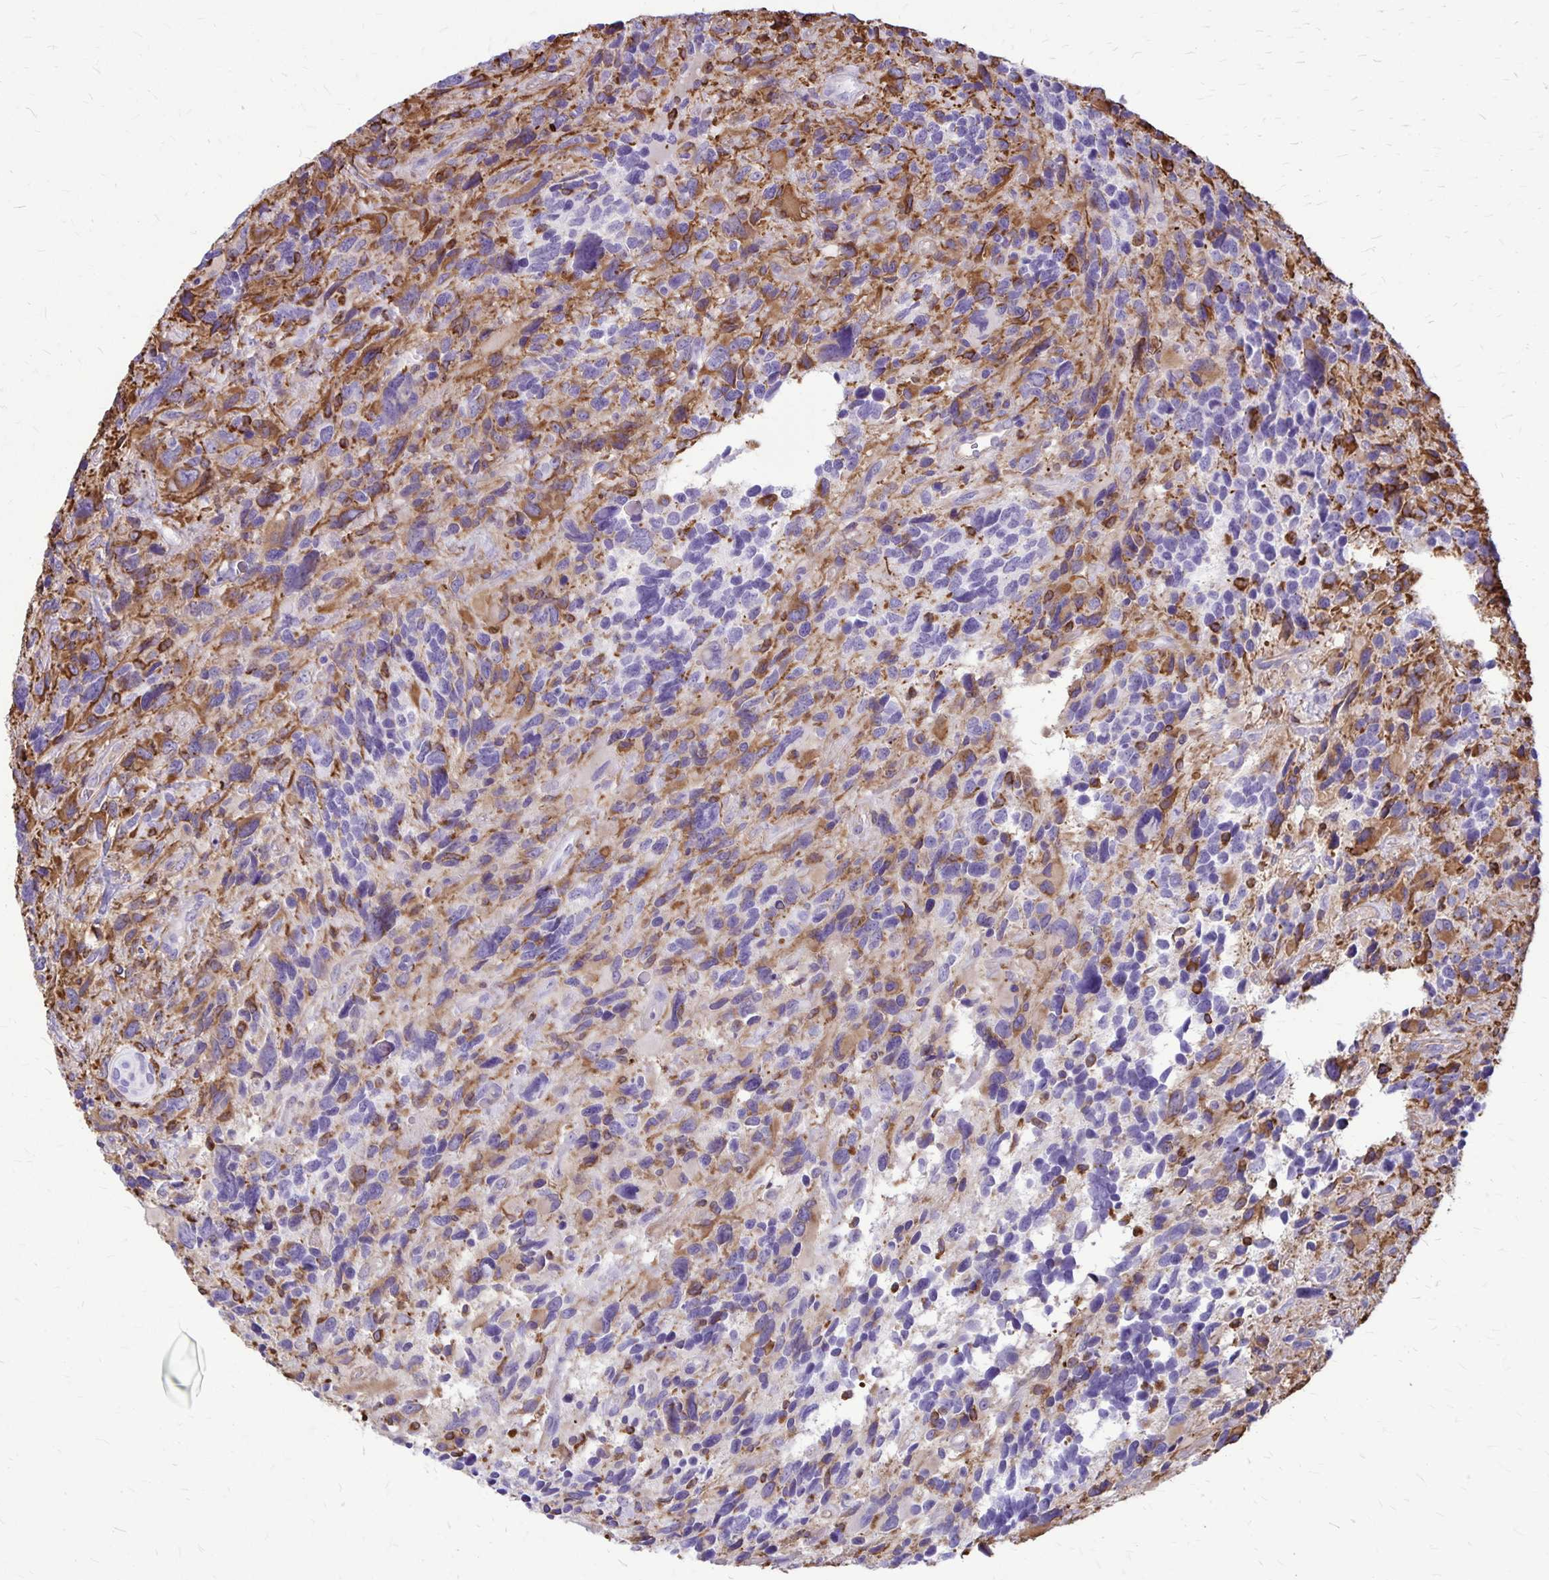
{"staining": {"intensity": "negative", "quantity": "none", "location": "none"}, "tissue": "glioma", "cell_type": "Tumor cells", "image_type": "cancer", "snomed": [{"axis": "morphology", "description": "Glioma, malignant, High grade"}, {"axis": "topography", "description": "Brain"}], "caption": "Image shows no significant protein expression in tumor cells of high-grade glioma (malignant).", "gene": "RTN1", "patient": {"sex": "male", "age": 46}}